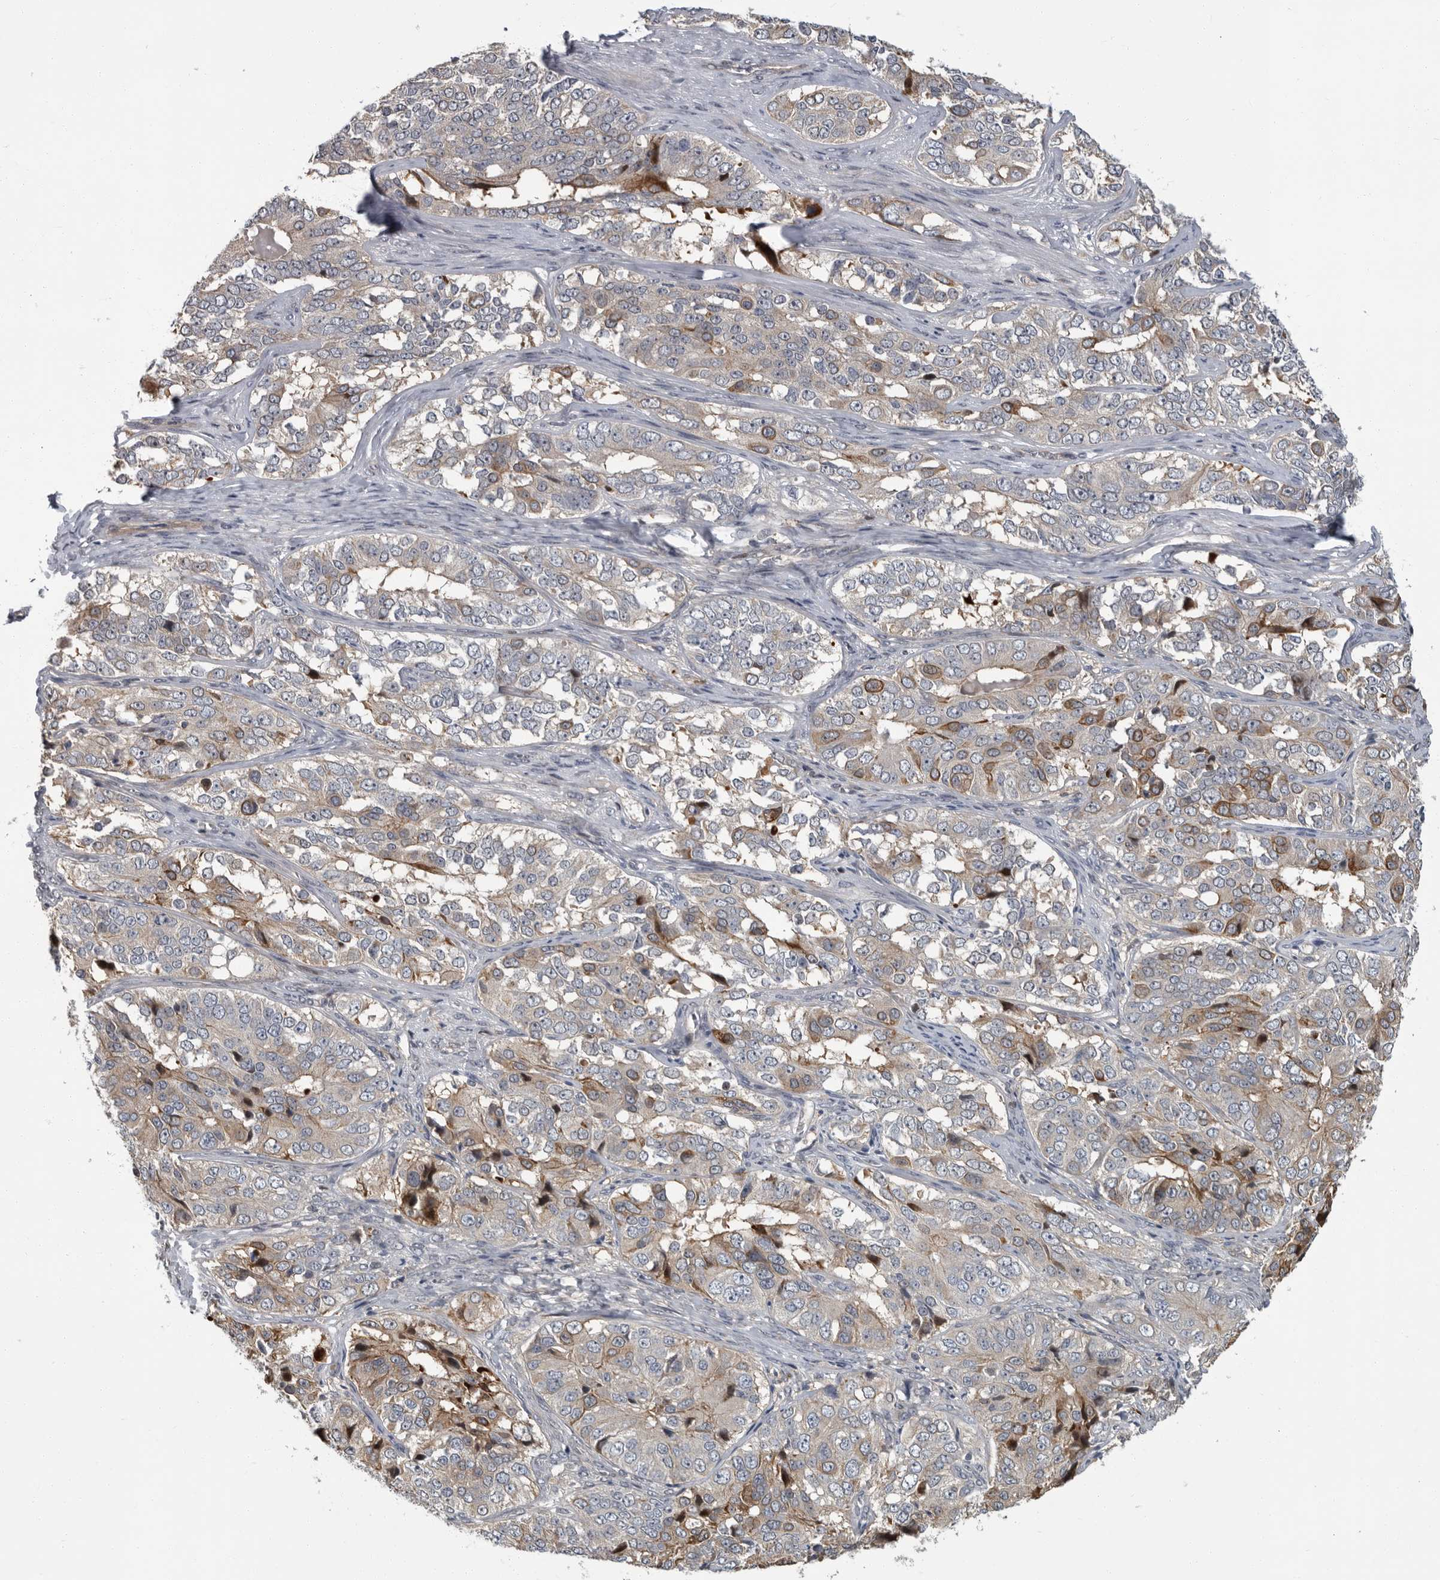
{"staining": {"intensity": "weak", "quantity": "<25%", "location": "cytoplasmic/membranous"}, "tissue": "ovarian cancer", "cell_type": "Tumor cells", "image_type": "cancer", "snomed": [{"axis": "morphology", "description": "Carcinoma, endometroid"}, {"axis": "topography", "description": "Ovary"}], "caption": "DAB (3,3'-diaminobenzidine) immunohistochemical staining of human ovarian cancer (endometroid carcinoma) displays no significant positivity in tumor cells.", "gene": "PDE7A", "patient": {"sex": "female", "age": 51}}